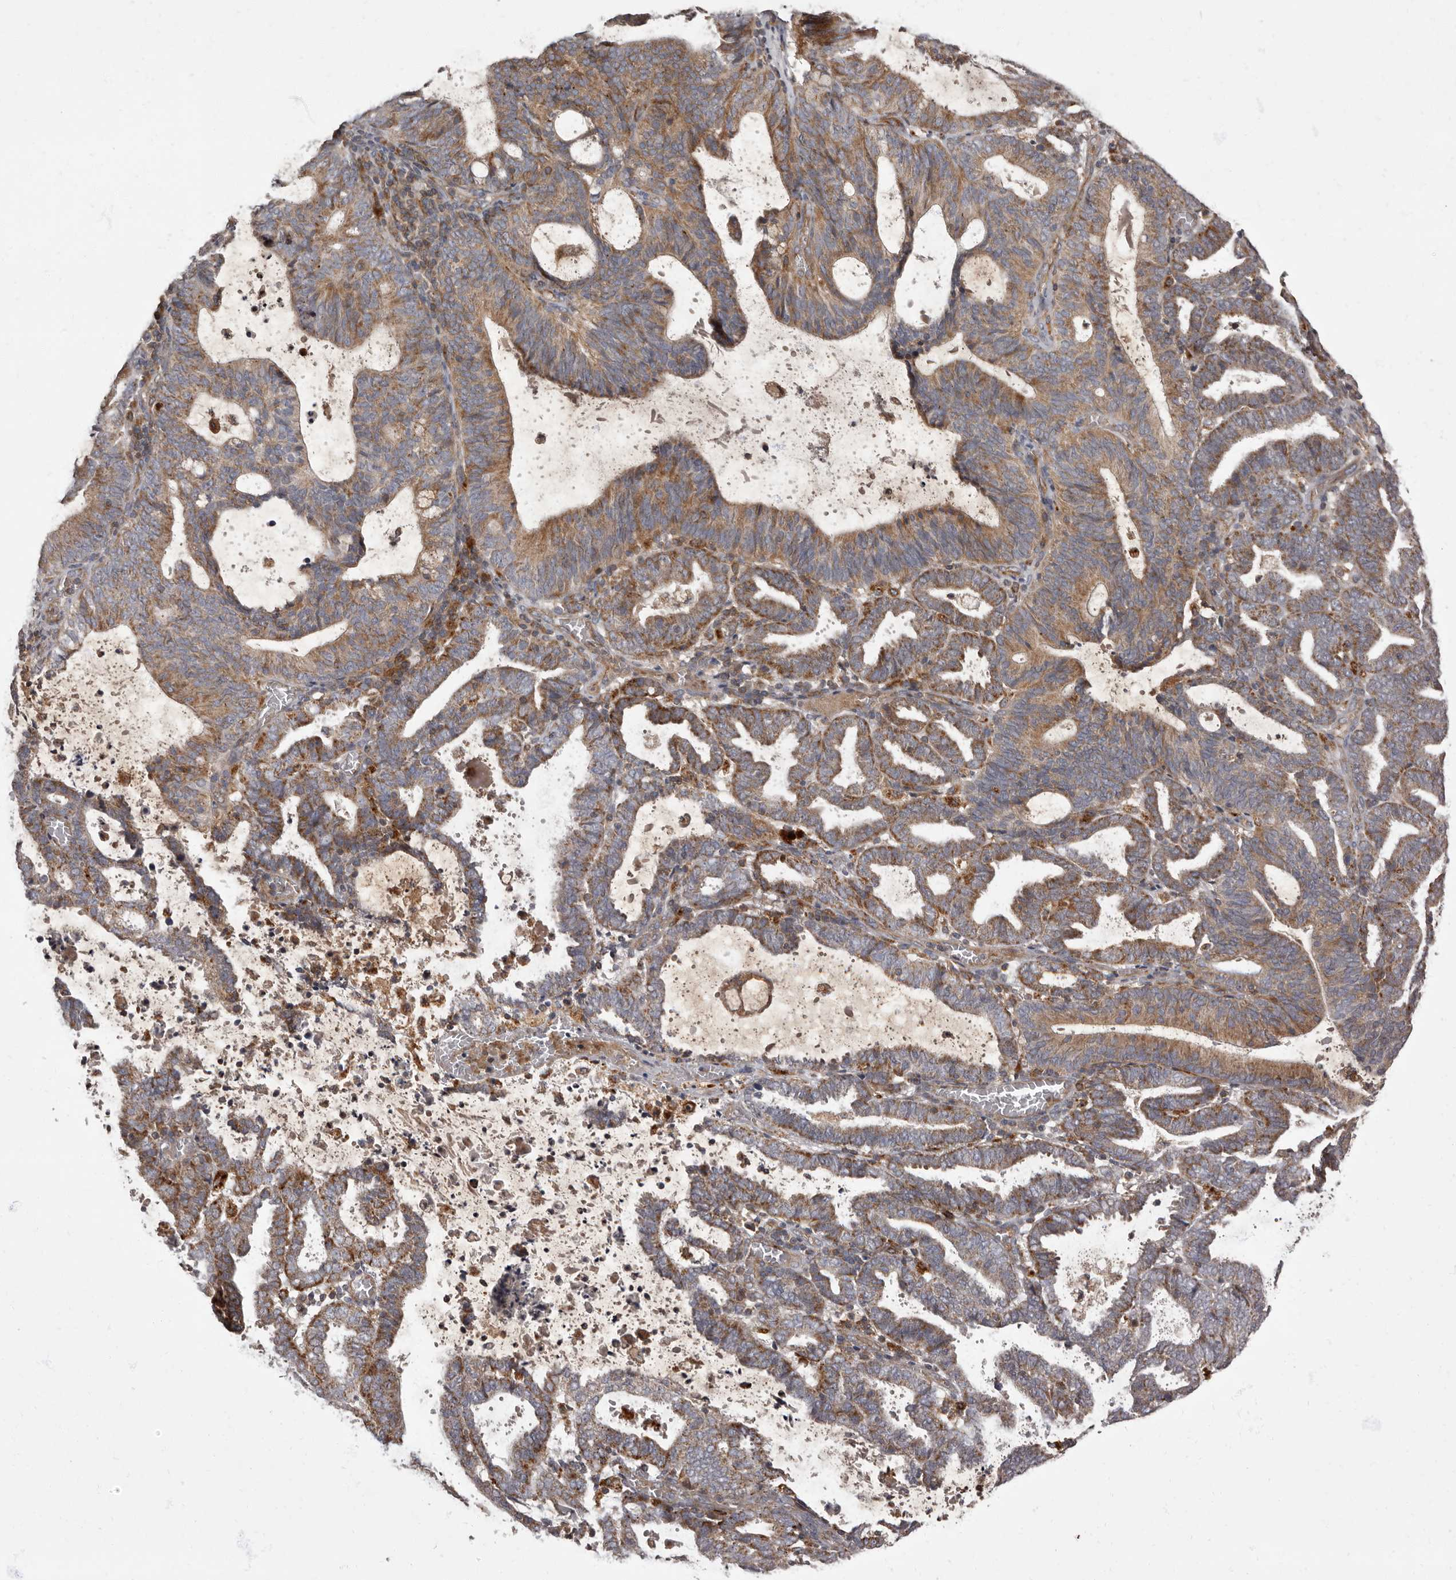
{"staining": {"intensity": "moderate", "quantity": ">75%", "location": "cytoplasmic/membranous"}, "tissue": "endometrial cancer", "cell_type": "Tumor cells", "image_type": "cancer", "snomed": [{"axis": "morphology", "description": "Adenocarcinoma, NOS"}, {"axis": "topography", "description": "Uterus"}], "caption": "A high-resolution photomicrograph shows immunohistochemistry staining of endometrial cancer, which displays moderate cytoplasmic/membranous expression in approximately >75% of tumor cells.", "gene": "ADCY2", "patient": {"sex": "female", "age": 83}}